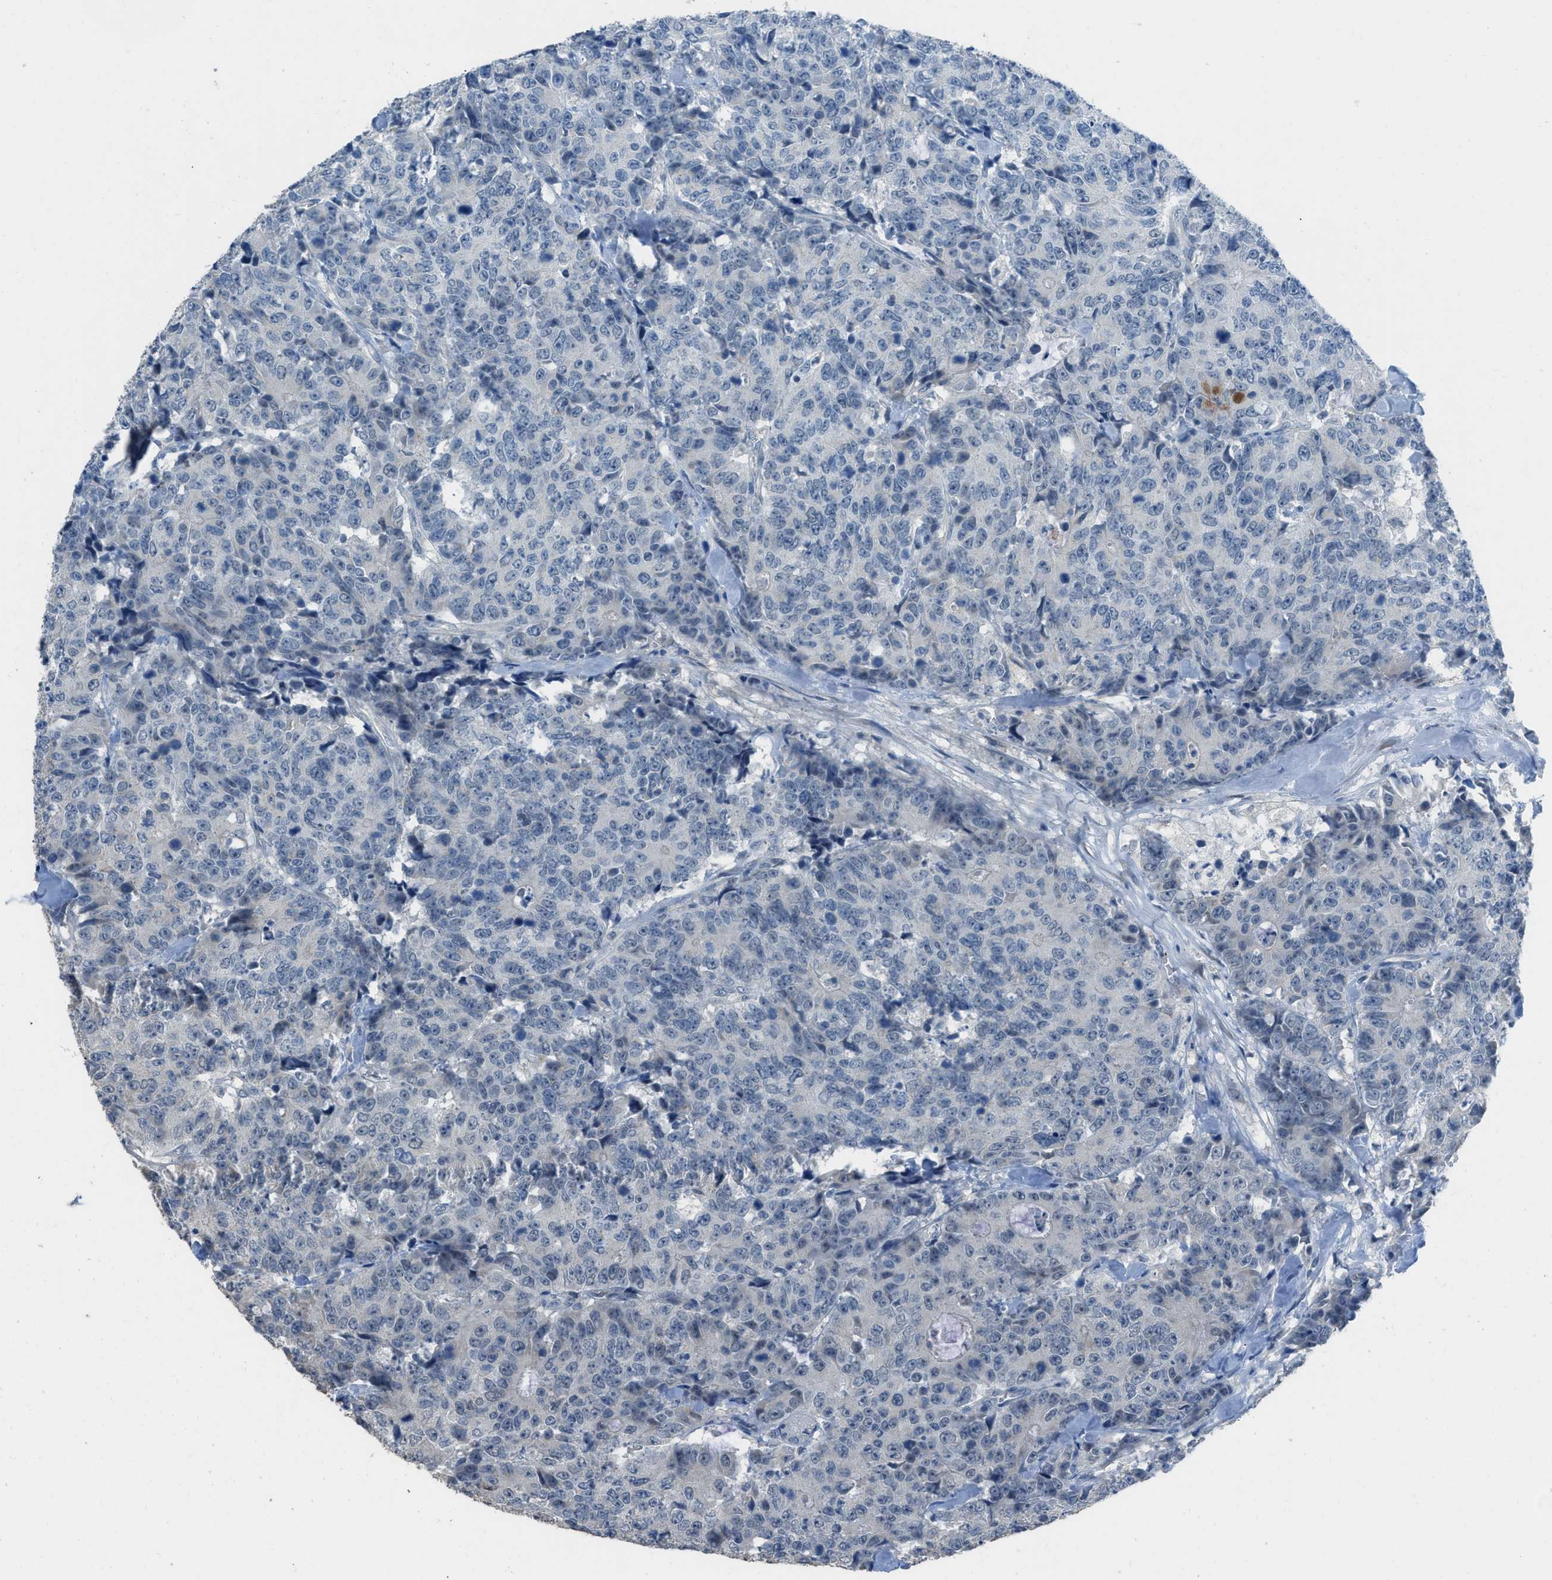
{"staining": {"intensity": "negative", "quantity": "none", "location": "none"}, "tissue": "colorectal cancer", "cell_type": "Tumor cells", "image_type": "cancer", "snomed": [{"axis": "morphology", "description": "Adenocarcinoma, NOS"}, {"axis": "topography", "description": "Colon"}], "caption": "Immunohistochemistry (IHC) of colorectal adenocarcinoma shows no staining in tumor cells.", "gene": "TIMD4", "patient": {"sex": "female", "age": 86}}